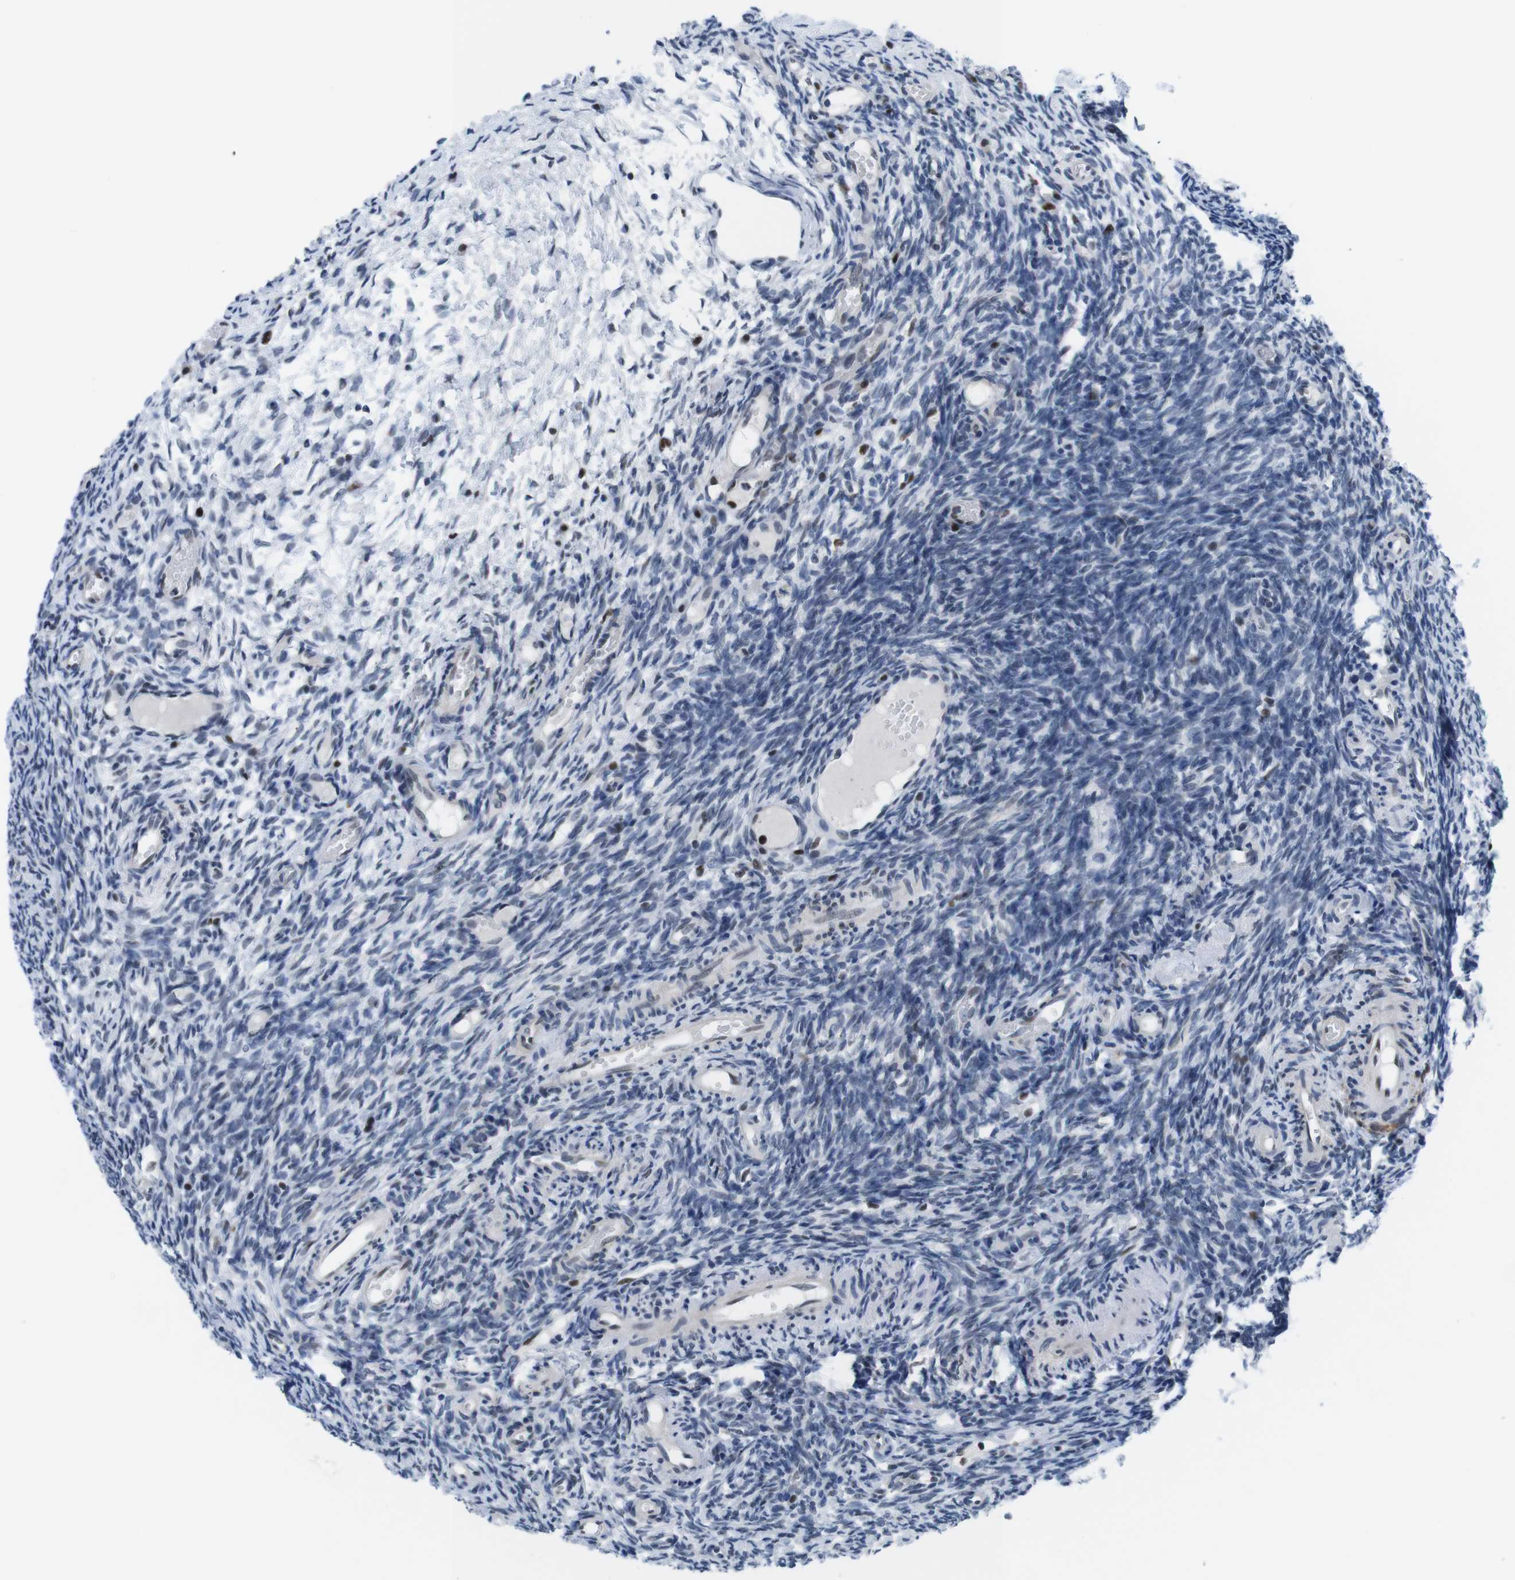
{"staining": {"intensity": "weak", "quantity": "<25%", "location": "nuclear"}, "tissue": "ovary", "cell_type": "Ovarian stroma cells", "image_type": "normal", "snomed": [{"axis": "morphology", "description": "Normal tissue, NOS"}, {"axis": "topography", "description": "Ovary"}], "caption": "The micrograph exhibits no significant staining in ovarian stroma cells of ovary.", "gene": "PSME3", "patient": {"sex": "female", "age": 35}}